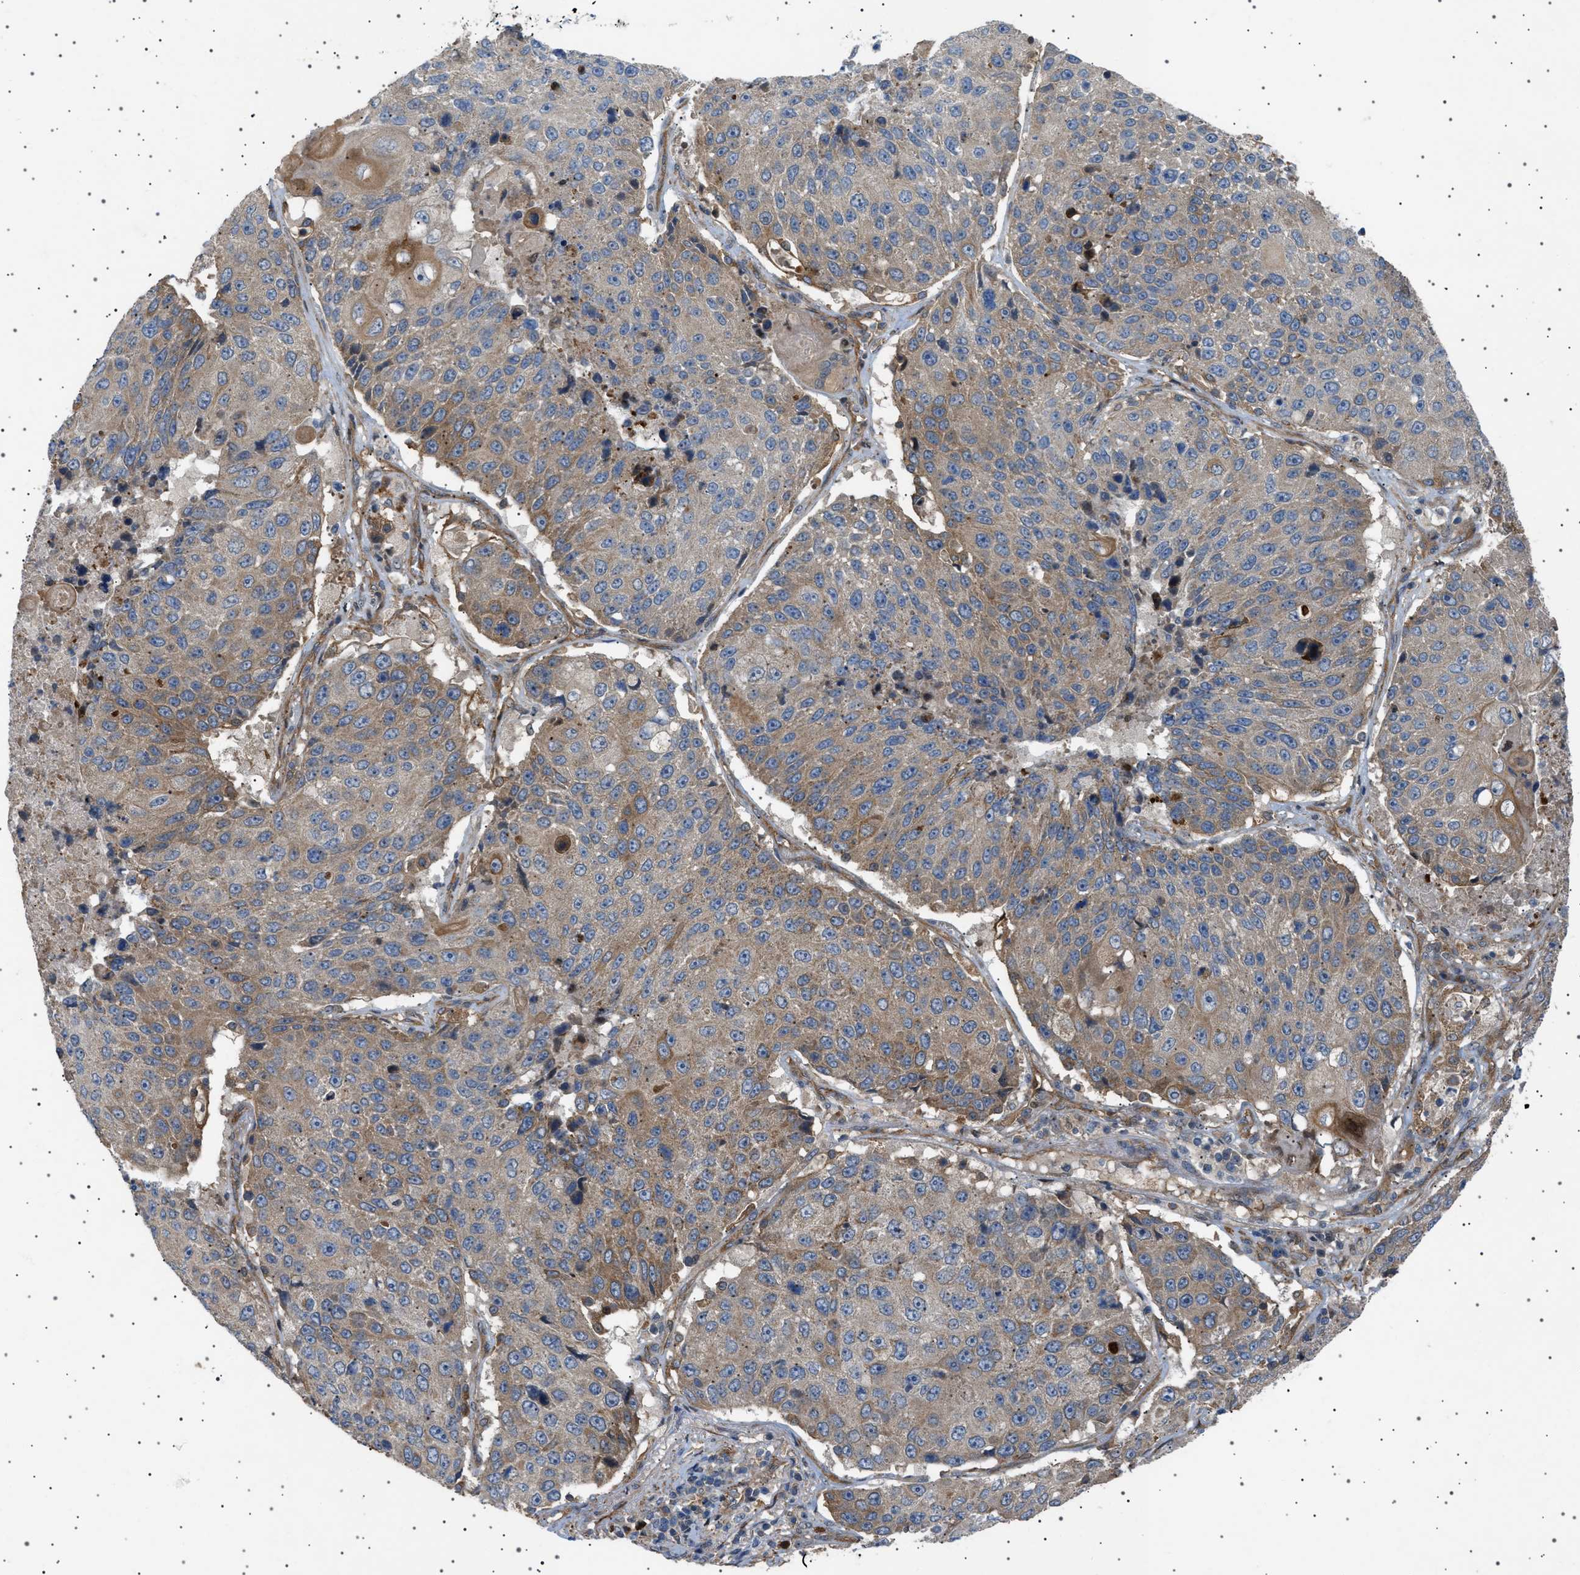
{"staining": {"intensity": "moderate", "quantity": ">75%", "location": "cytoplasmic/membranous"}, "tissue": "lung cancer", "cell_type": "Tumor cells", "image_type": "cancer", "snomed": [{"axis": "morphology", "description": "Squamous cell carcinoma, NOS"}, {"axis": "topography", "description": "Lung"}], "caption": "Immunohistochemical staining of lung squamous cell carcinoma demonstrates moderate cytoplasmic/membranous protein expression in about >75% of tumor cells.", "gene": "CCDC186", "patient": {"sex": "male", "age": 61}}